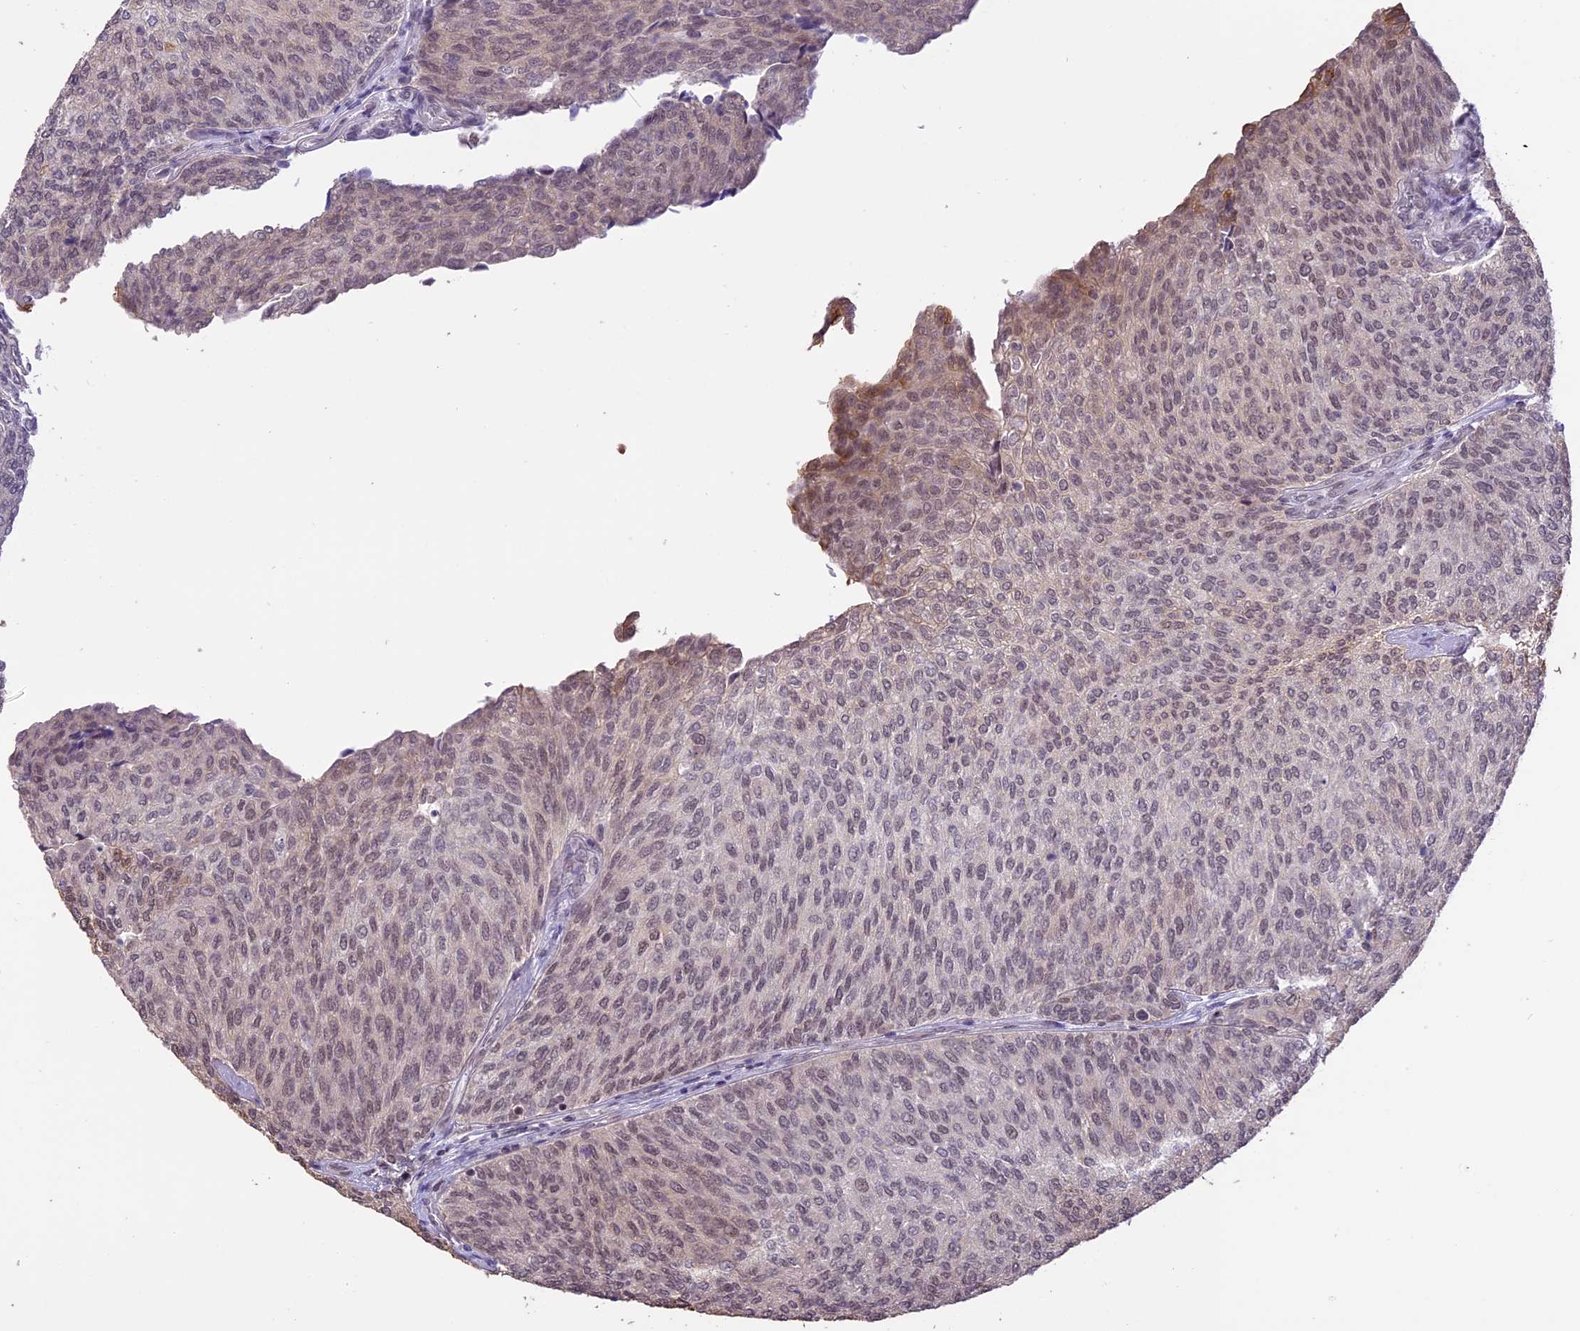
{"staining": {"intensity": "weak", "quantity": "25%-75%", "location": "nuclear"}, "tissue": "urothelial cancer", "cell_type": "Tumor cells", "image_type": "cancer", "snomed": [{"axis": "morphology", "description": "Urothelial carcinoma, Low grade"}, {"axis": "topography", "description": "Urinary bladder"}], "caption": "A micrograph showing weak nuclear positivity in approximately 25%-75% of tumor cells in low-grade urothelial carcinoma, as visualized by brown immunohistochemical staining.", "gene": "TIGD7", "patient": {"sex": "female", "age": 79}}